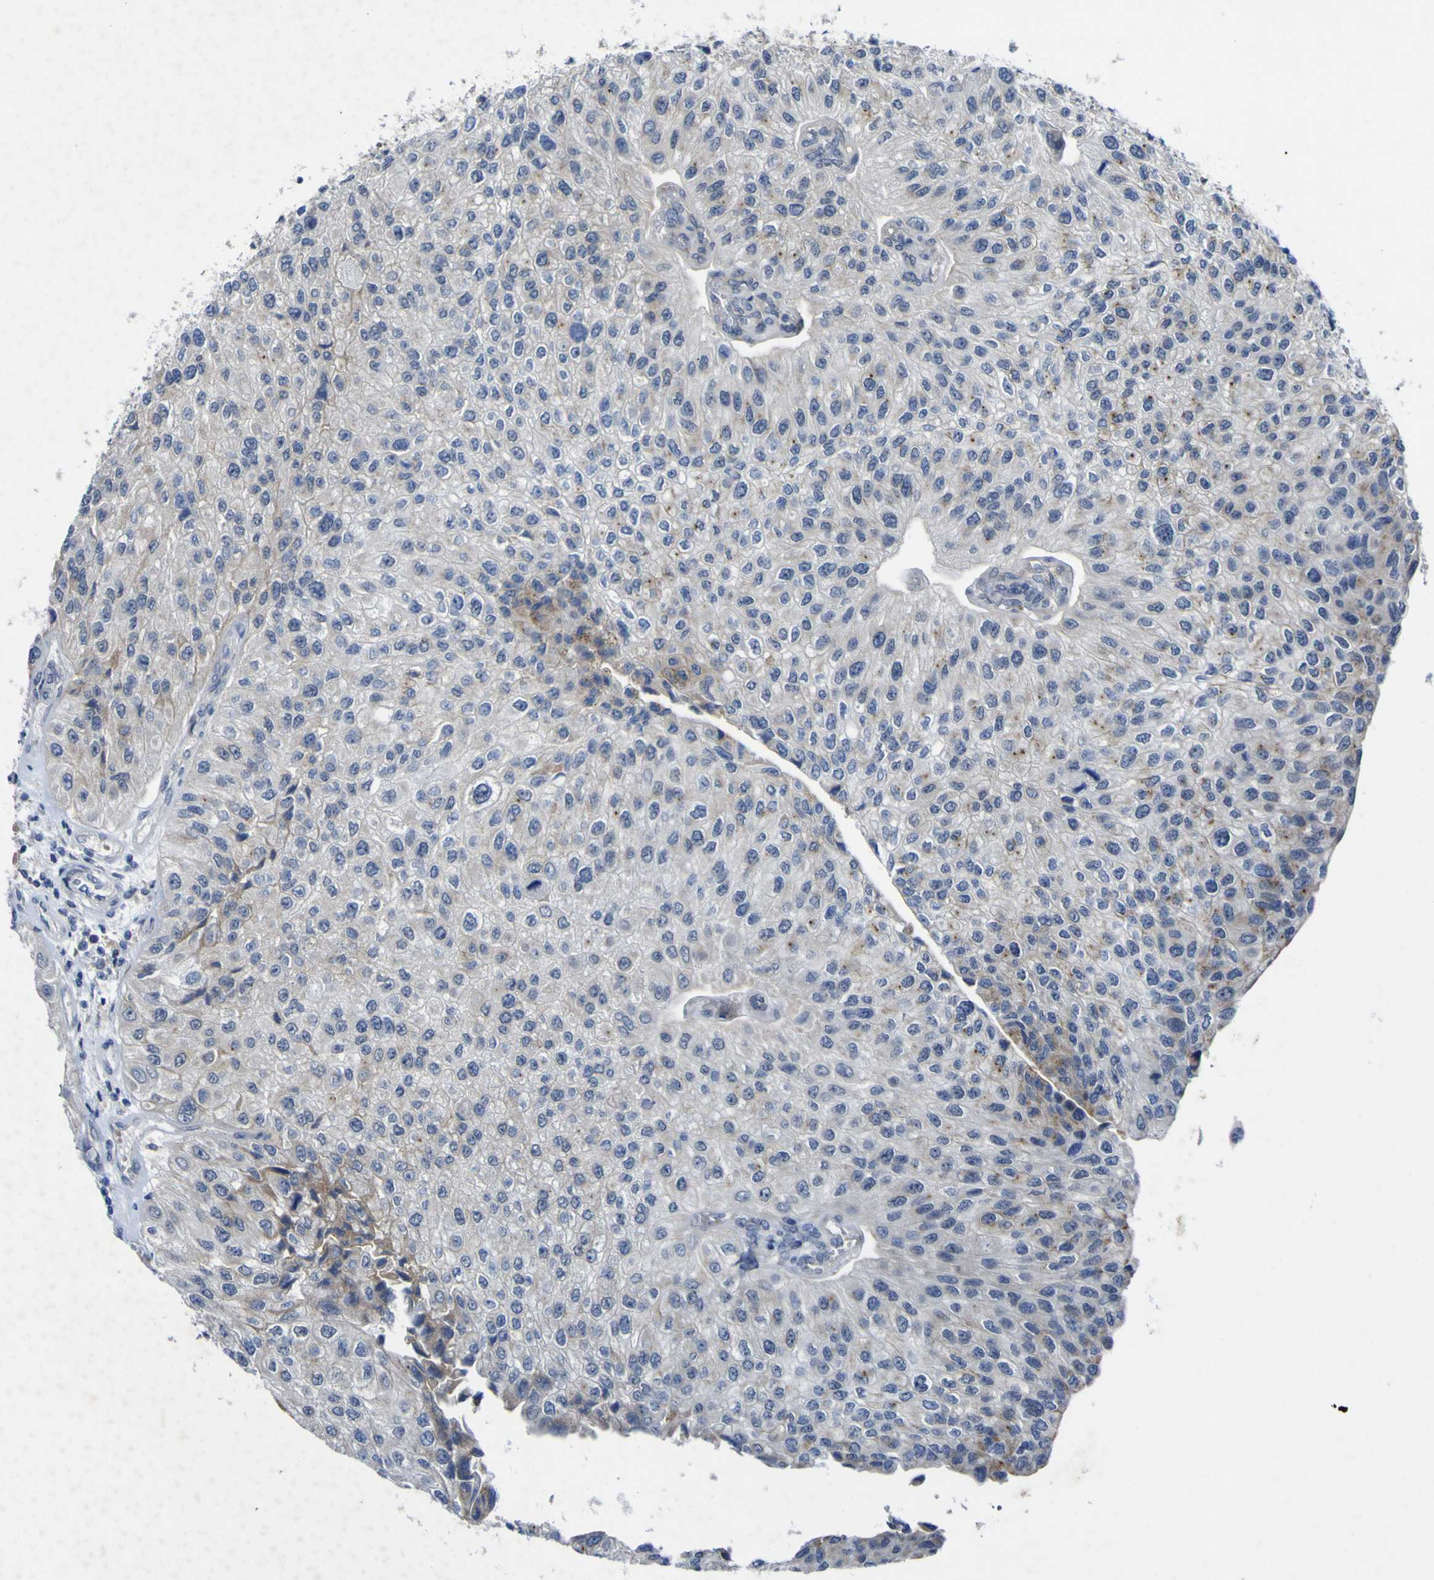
{"staining": {"intensity": "weak", "quantity": "<25%", "location": "cytoplasmic/membranous"}, "tissue": "urothelial cancer", "cell_type": "Tumor cells", "image_type": "cancer", "snomed": [{"axis": "morphology", "description": "Urothelial carcinoma, High grade"}, {"axis": "topography", "description": "Kidney"}, {"axis": "topography", "description": "Urinary bladder"}], "caption": "DAB (3,3'-diaminobenzidine) immunohistochemical staining of human high-grade urothelial carcinoma shows no significant staining in tumor cells.", "gene": "NAV1", "patient": {"sex": "male", "age": 77}}